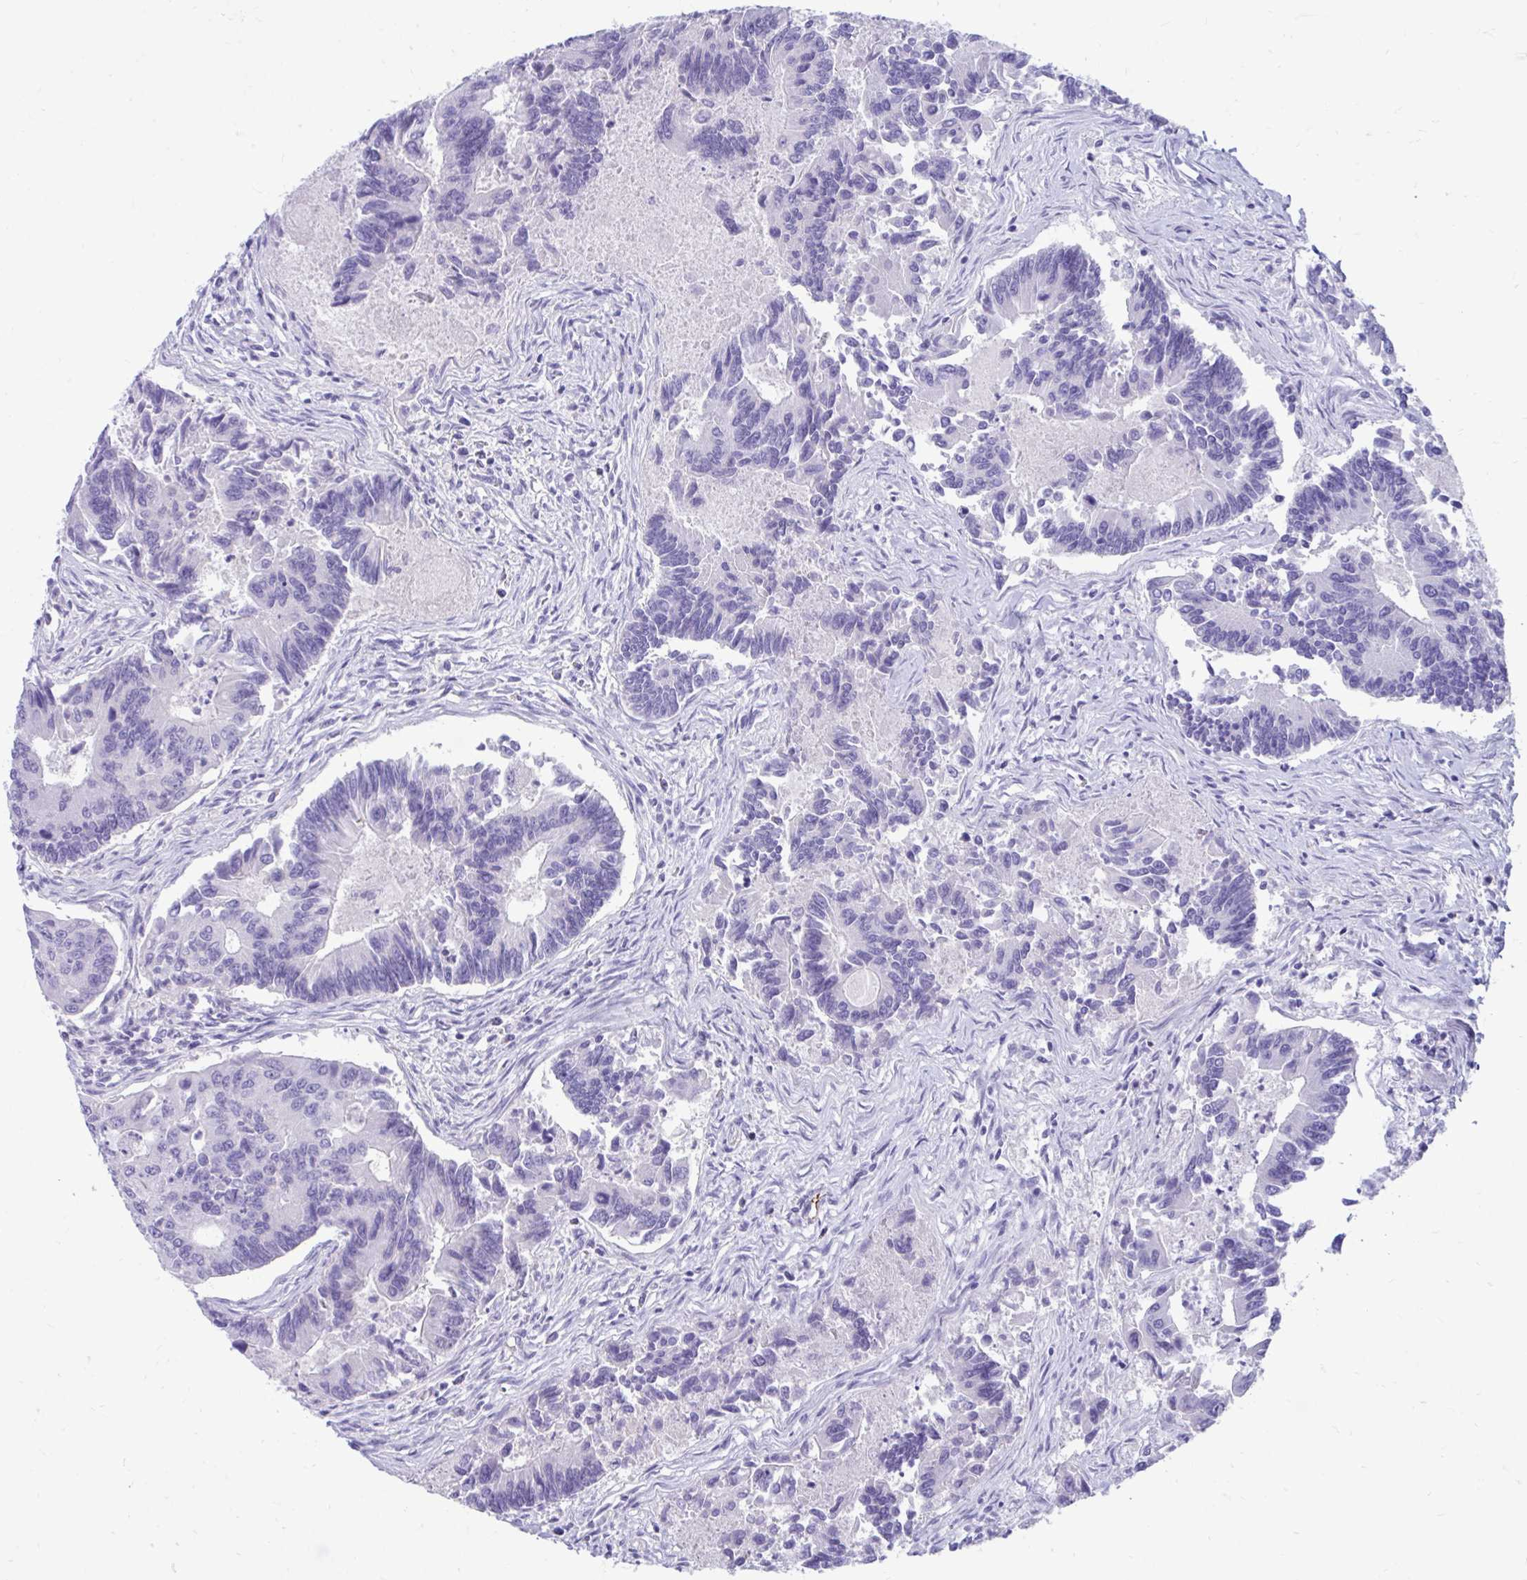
{"staining": {"intensity": "negative", "quantity": "none", "location": "none"}, "tissue": "colorectal cancer", "cell_type": "Tumor cells", "image_type": "cancer", "snomed": [{"axis": "morphology", "description": "Adenocarcinoma, NOS"}, {"axis": "topography", "description": "Colon"}], "caption": "IHC photomicrograph of neoplastic tissue: colorectal cancer (adenocarcinoma) stained with DAB (3,3'-diaminobenzidine) reveals no significant protein positivity in tumor cells.", "gene": "SMIM9", "patient": {"sex": "female", "age": 67}}